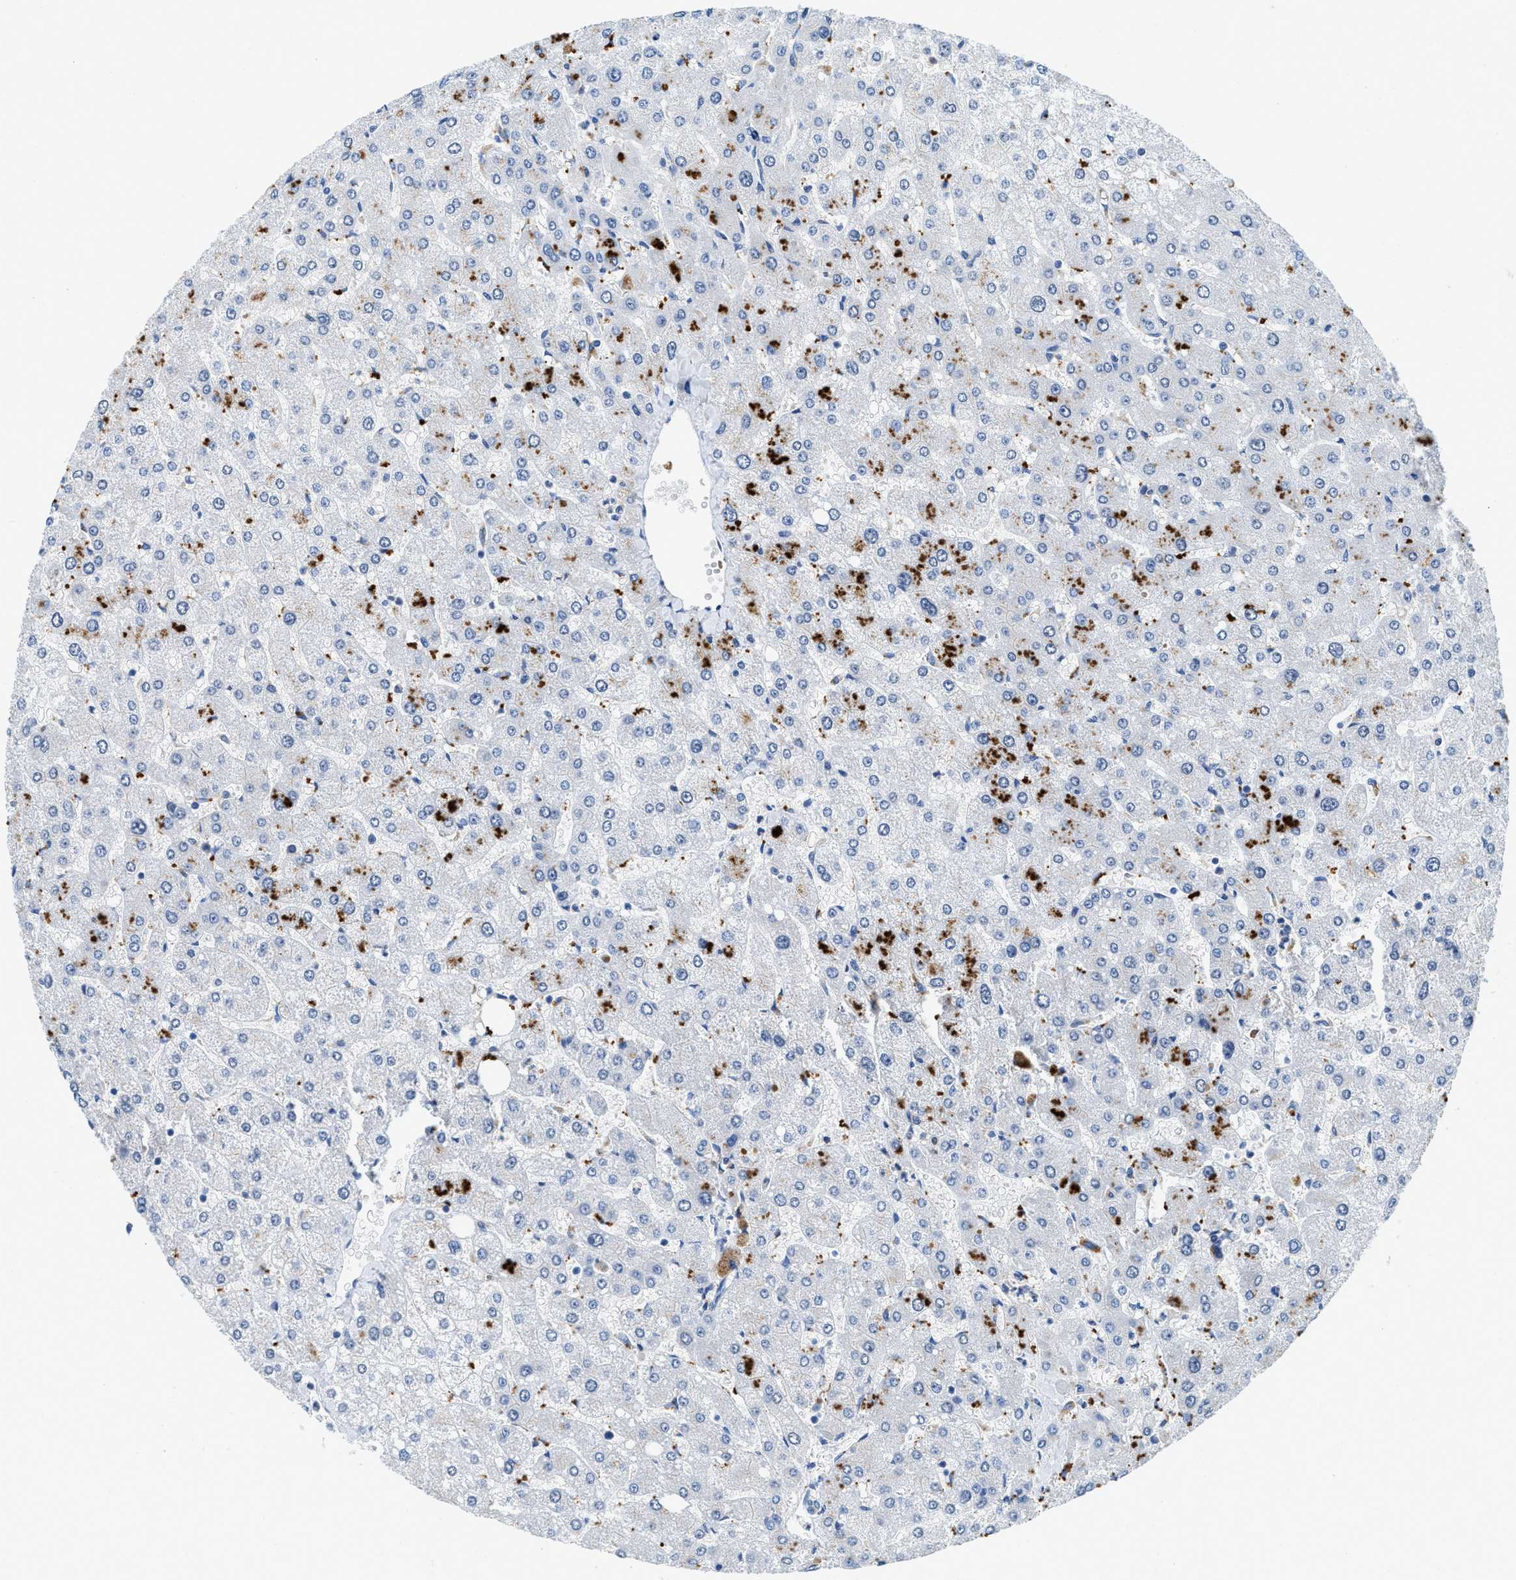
{"staining": {"intensity": "negative", "quantity": "none", "location": "none"}, "tissue": "liver", "cell_type": "Cholangiocytes", "image_type": "normal", "snomed": [{"axis": "morphology", "description": "Normal tissue, NOS"}, {"axis": "topography", "description": "Liver"}], "caption": "An IHC photomicrograph of benign liver is shown. There is no staining in cholangiocytes of liver.", "gene": "TSPAN3", "patient": {"sex": "male", "age": 55}}